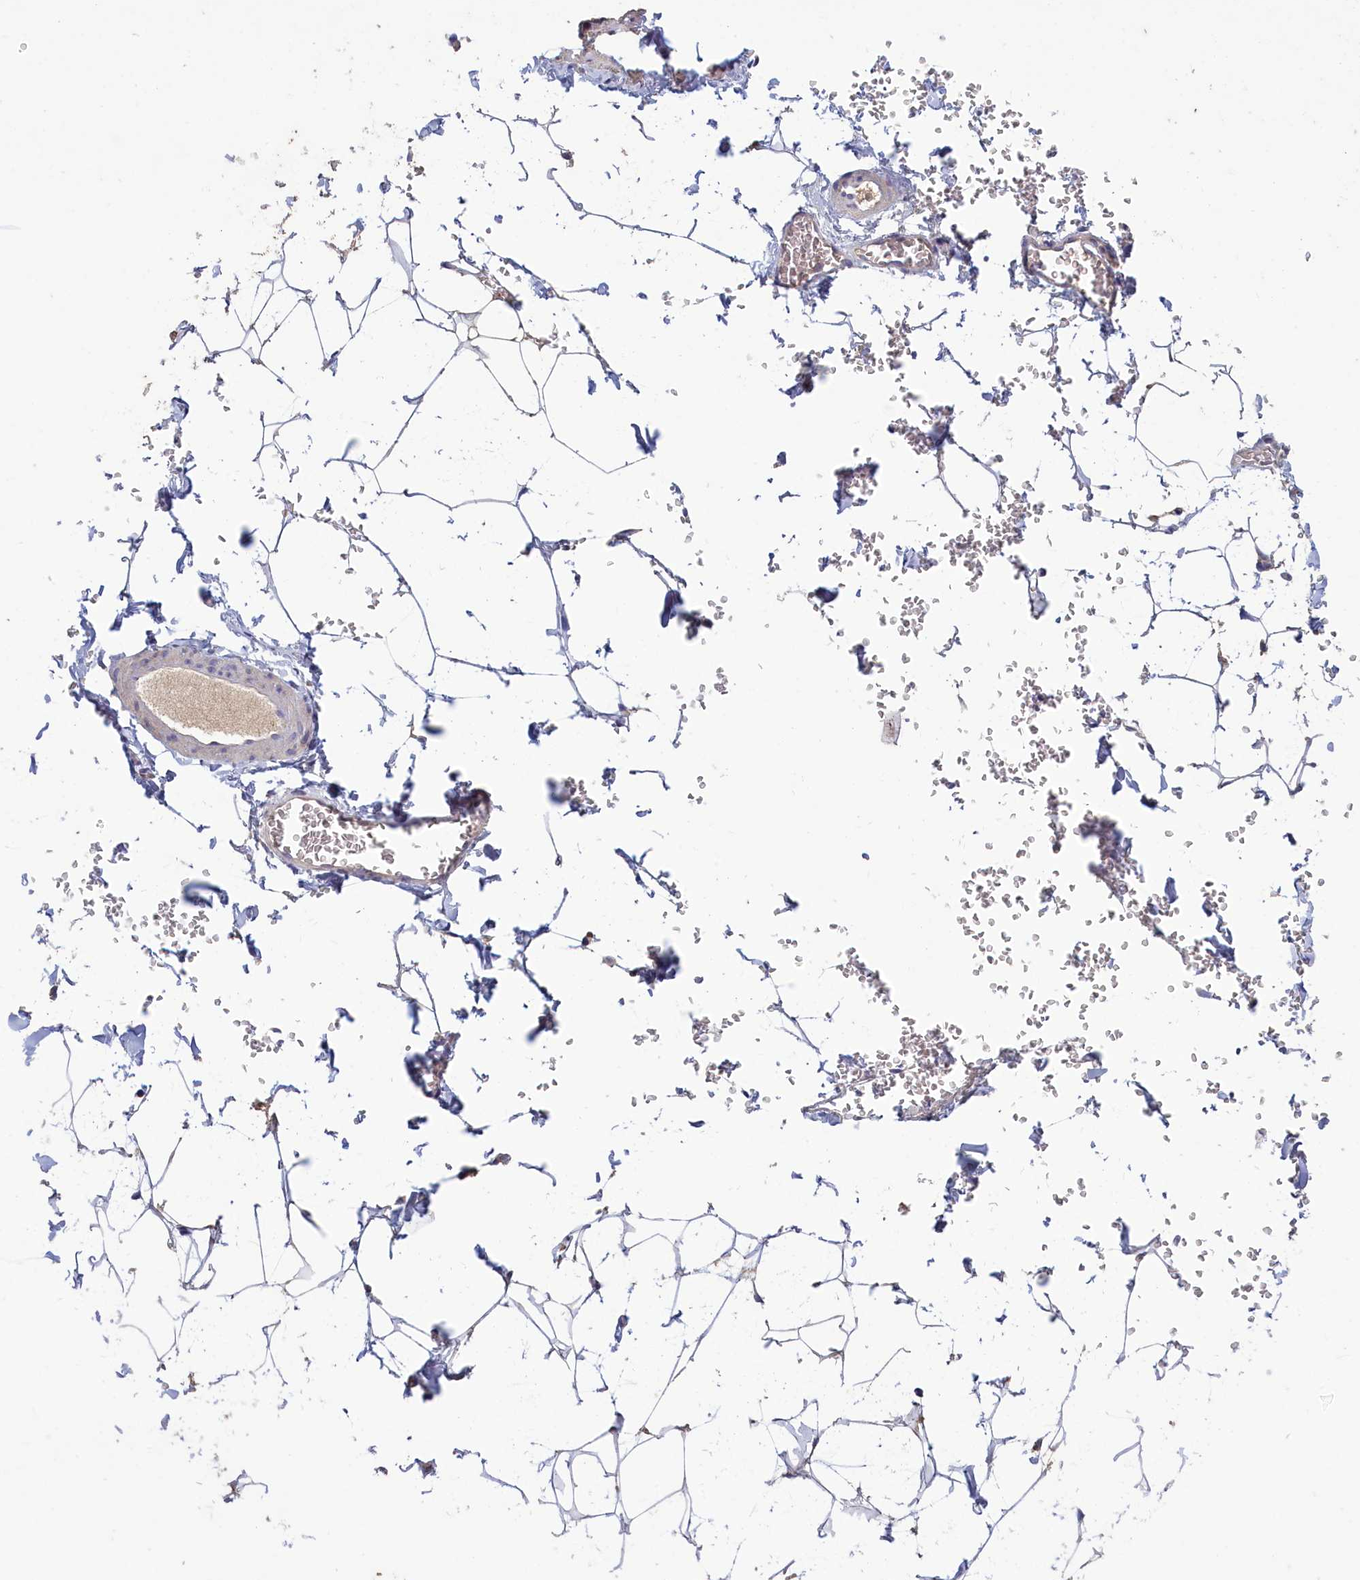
{"staining": {"intensity": "negative", "quantity": "none", "location": "none"}, "tissue": "adipose tissue", "cell_type": "Adipocytes", "image_type": "normal", "snomed": [{"axis": "morphology", "description": "Normal tissue, NOS"}, {"axis": "topography", "description": "Gallbladder"}, {"axis": "topography", "description": "Peripheral nerve tissue"}], "caption": "Image shows no protein expression in adipocytes of benign adipose tissue. Nuclei are stained in blue.", "gene": "ATF7IP2", "patient": {"sex": "male", "age": 38}}